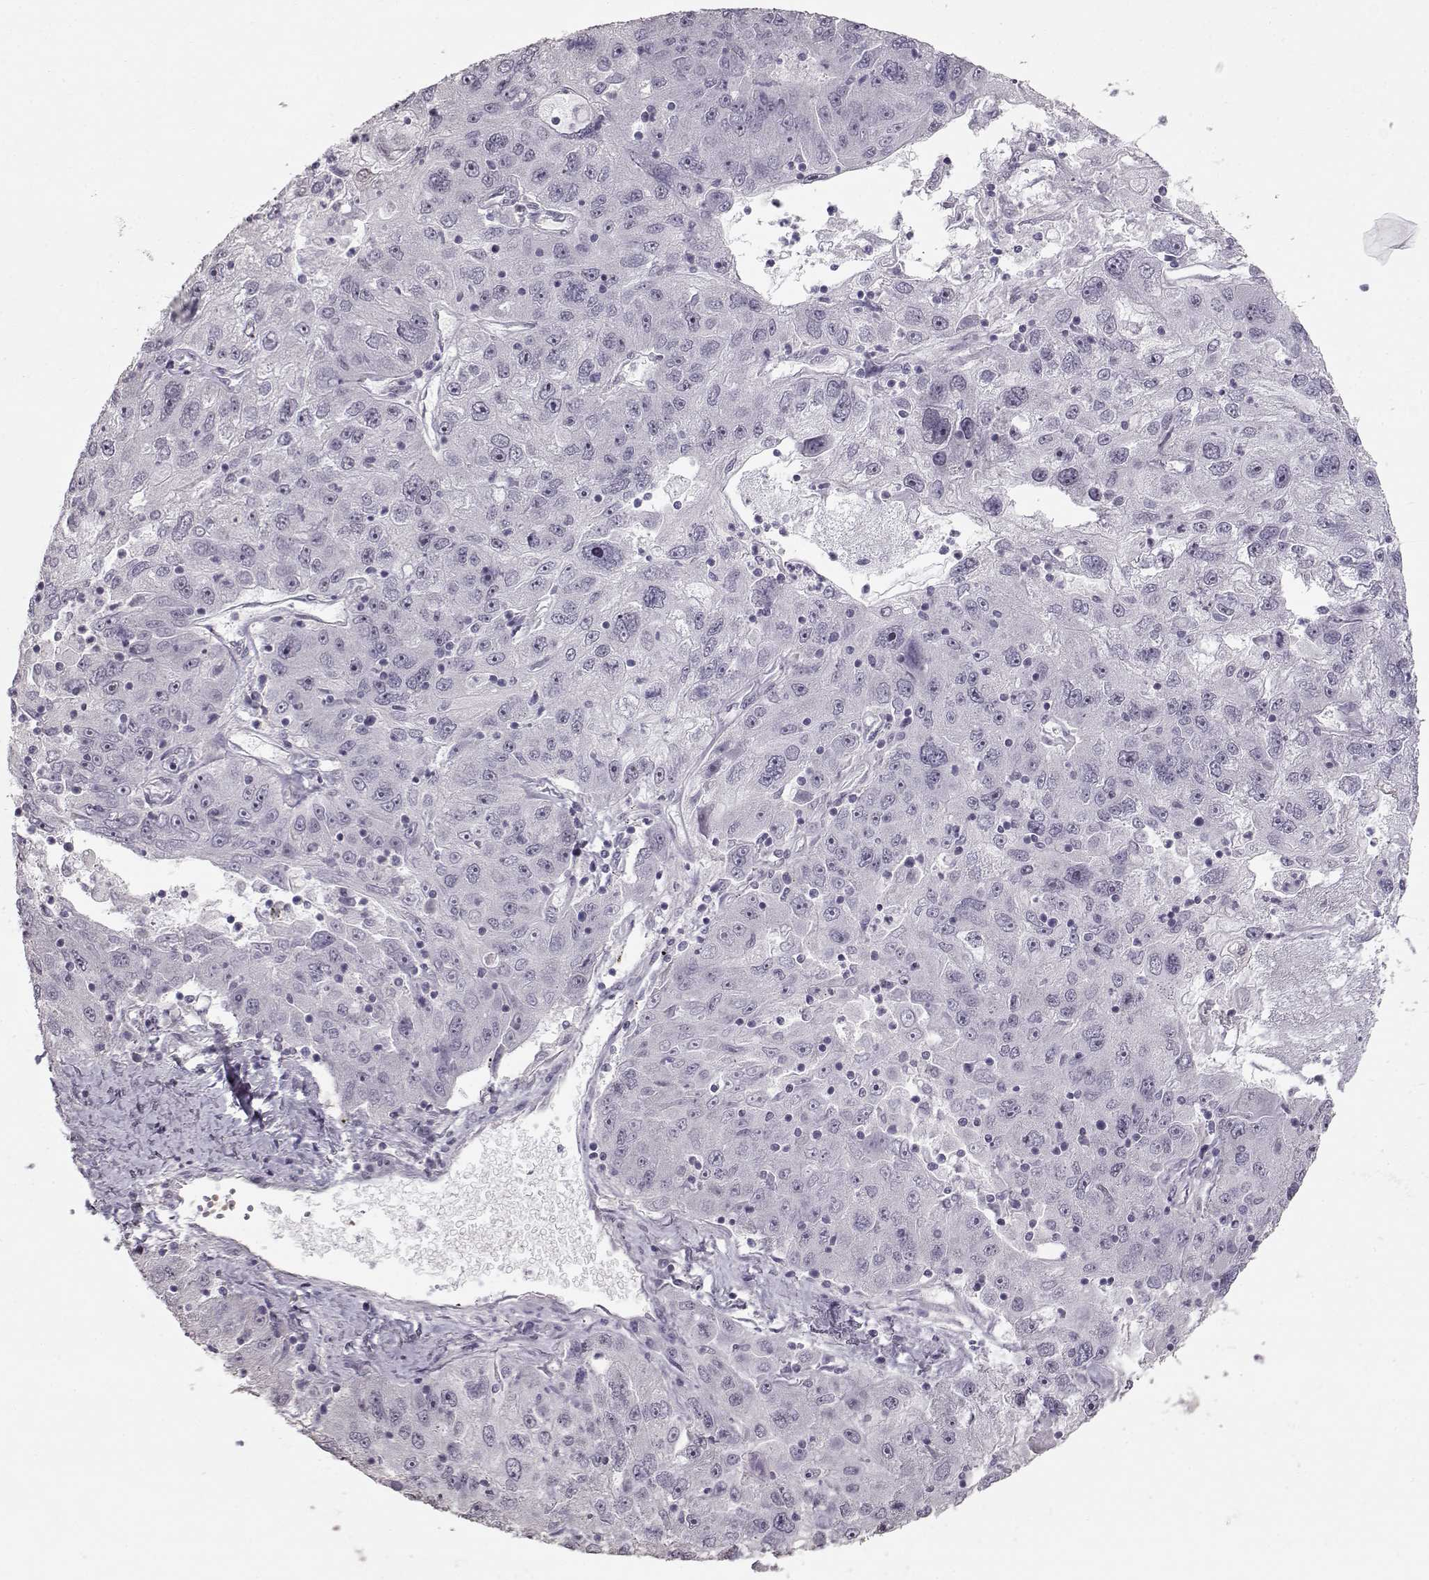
{"staining": {"intensity": "negative", "quantity": "none", "location": "none"}, "tissue": "stomach cancer", "cell_type": "Tumor cells", "image_type": "cancer", "snomed": [{"axis": "morphology", "description": "Adenocarcinoma, NOS"}, {"axis": "topography", "description": "Stomach"}], "caption": "Adenocarcinoma (stomach) stained for a protein using immunohistochemistry displays no expression tumor cells.", "gene": "PCP4", "patient": {"sex": "male", "age": 56}}